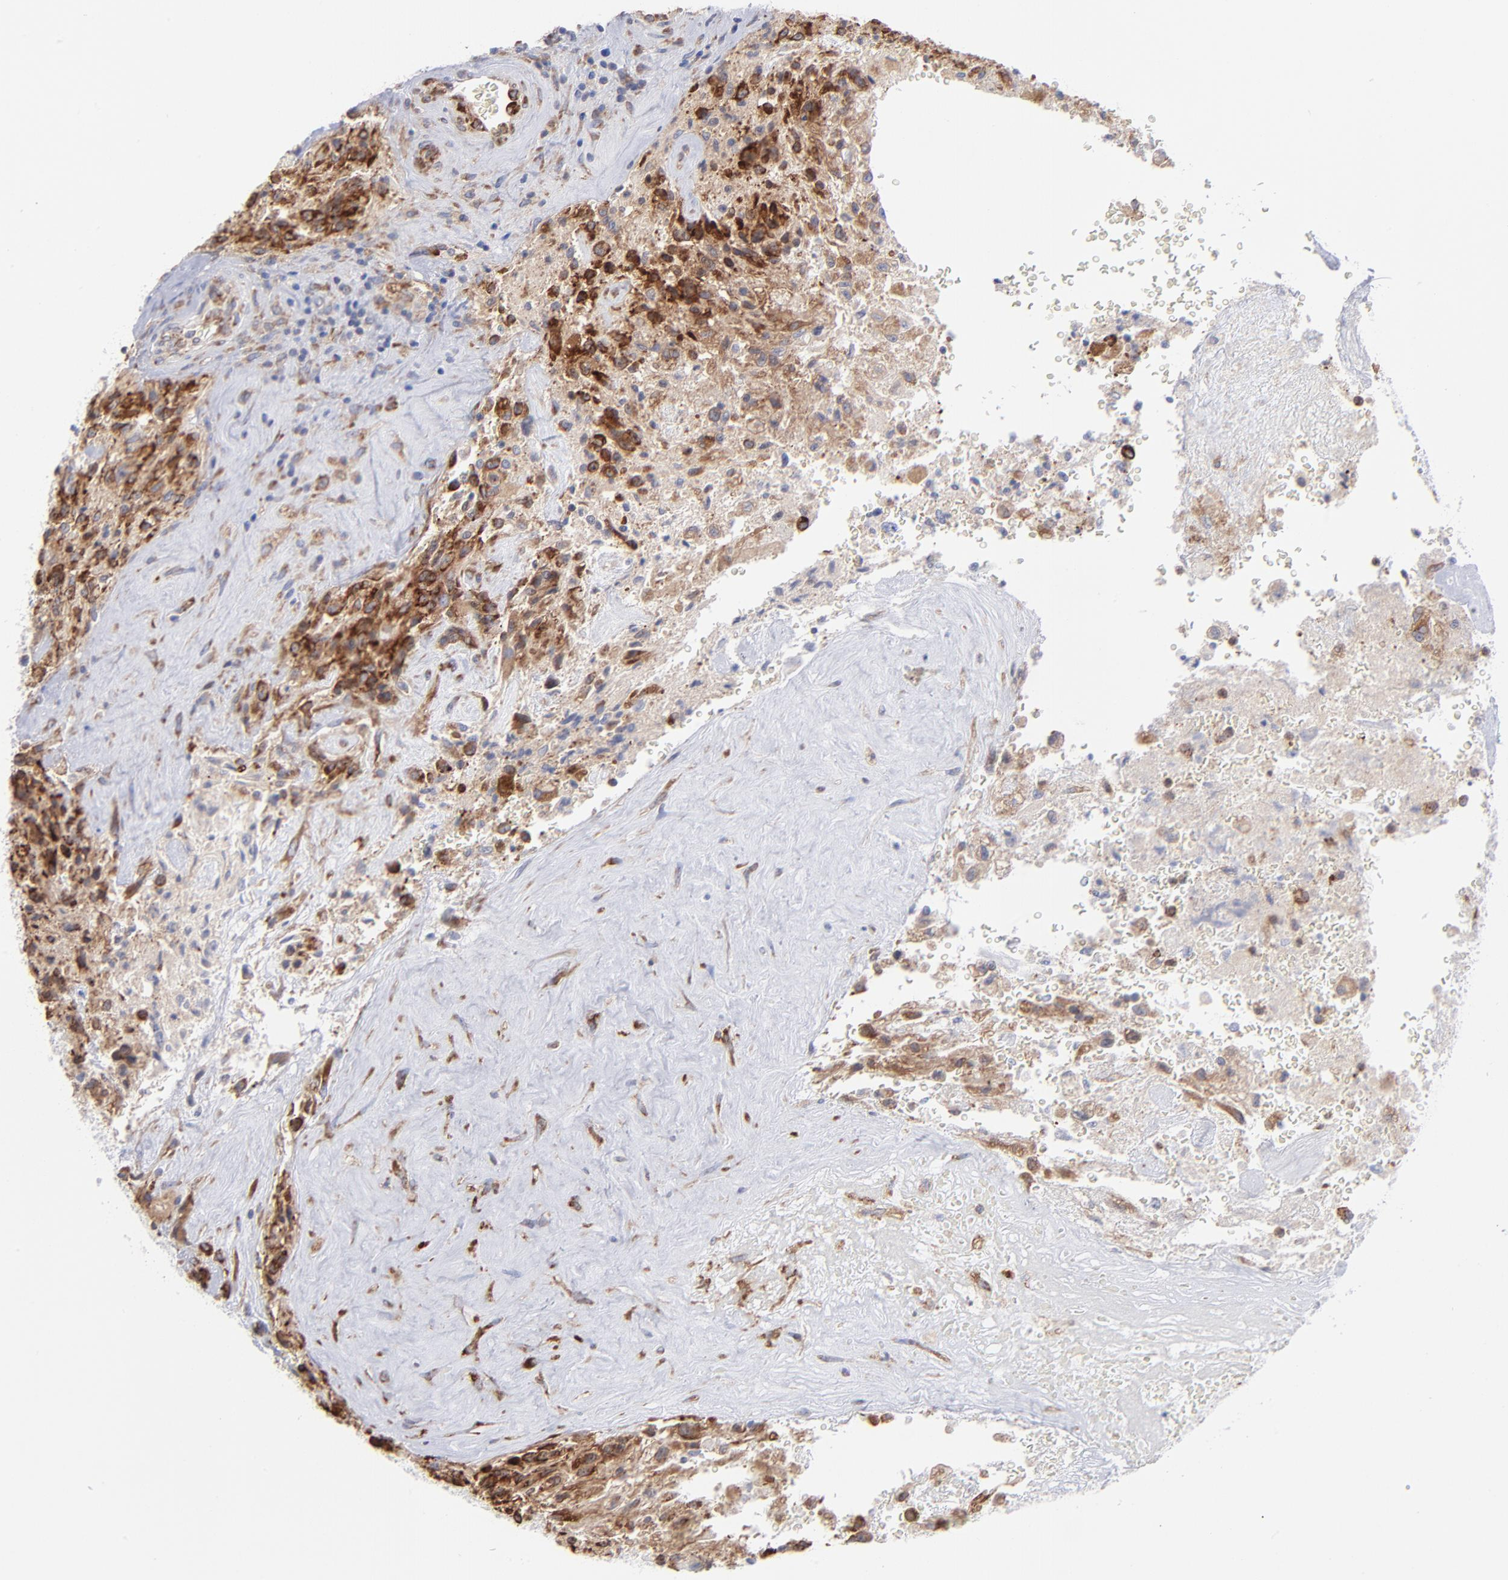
{"staining": {"intensity": "strong", "quantity": ">75%", "location": "cytoplasmic/membranous"}, "tissue": "glioma", "cell_type": "Tumor cells", "image_type": "cancer", "snomed": [{"axis": "morphology", "description": "Normal tissue, NOS"}, {"axis": "morphology", "description": "Glioma, malignant, High grade"}, {"axis": "topography", "description": "Cerebral cortex"}], "caption": "High-grade glioma (malignant) stained for a protein shows strong cytoplasmic/membranous positivity in tumor cells.", "gene": "EIF2AK2", "patient": {"sex": "male", "age": 56}}